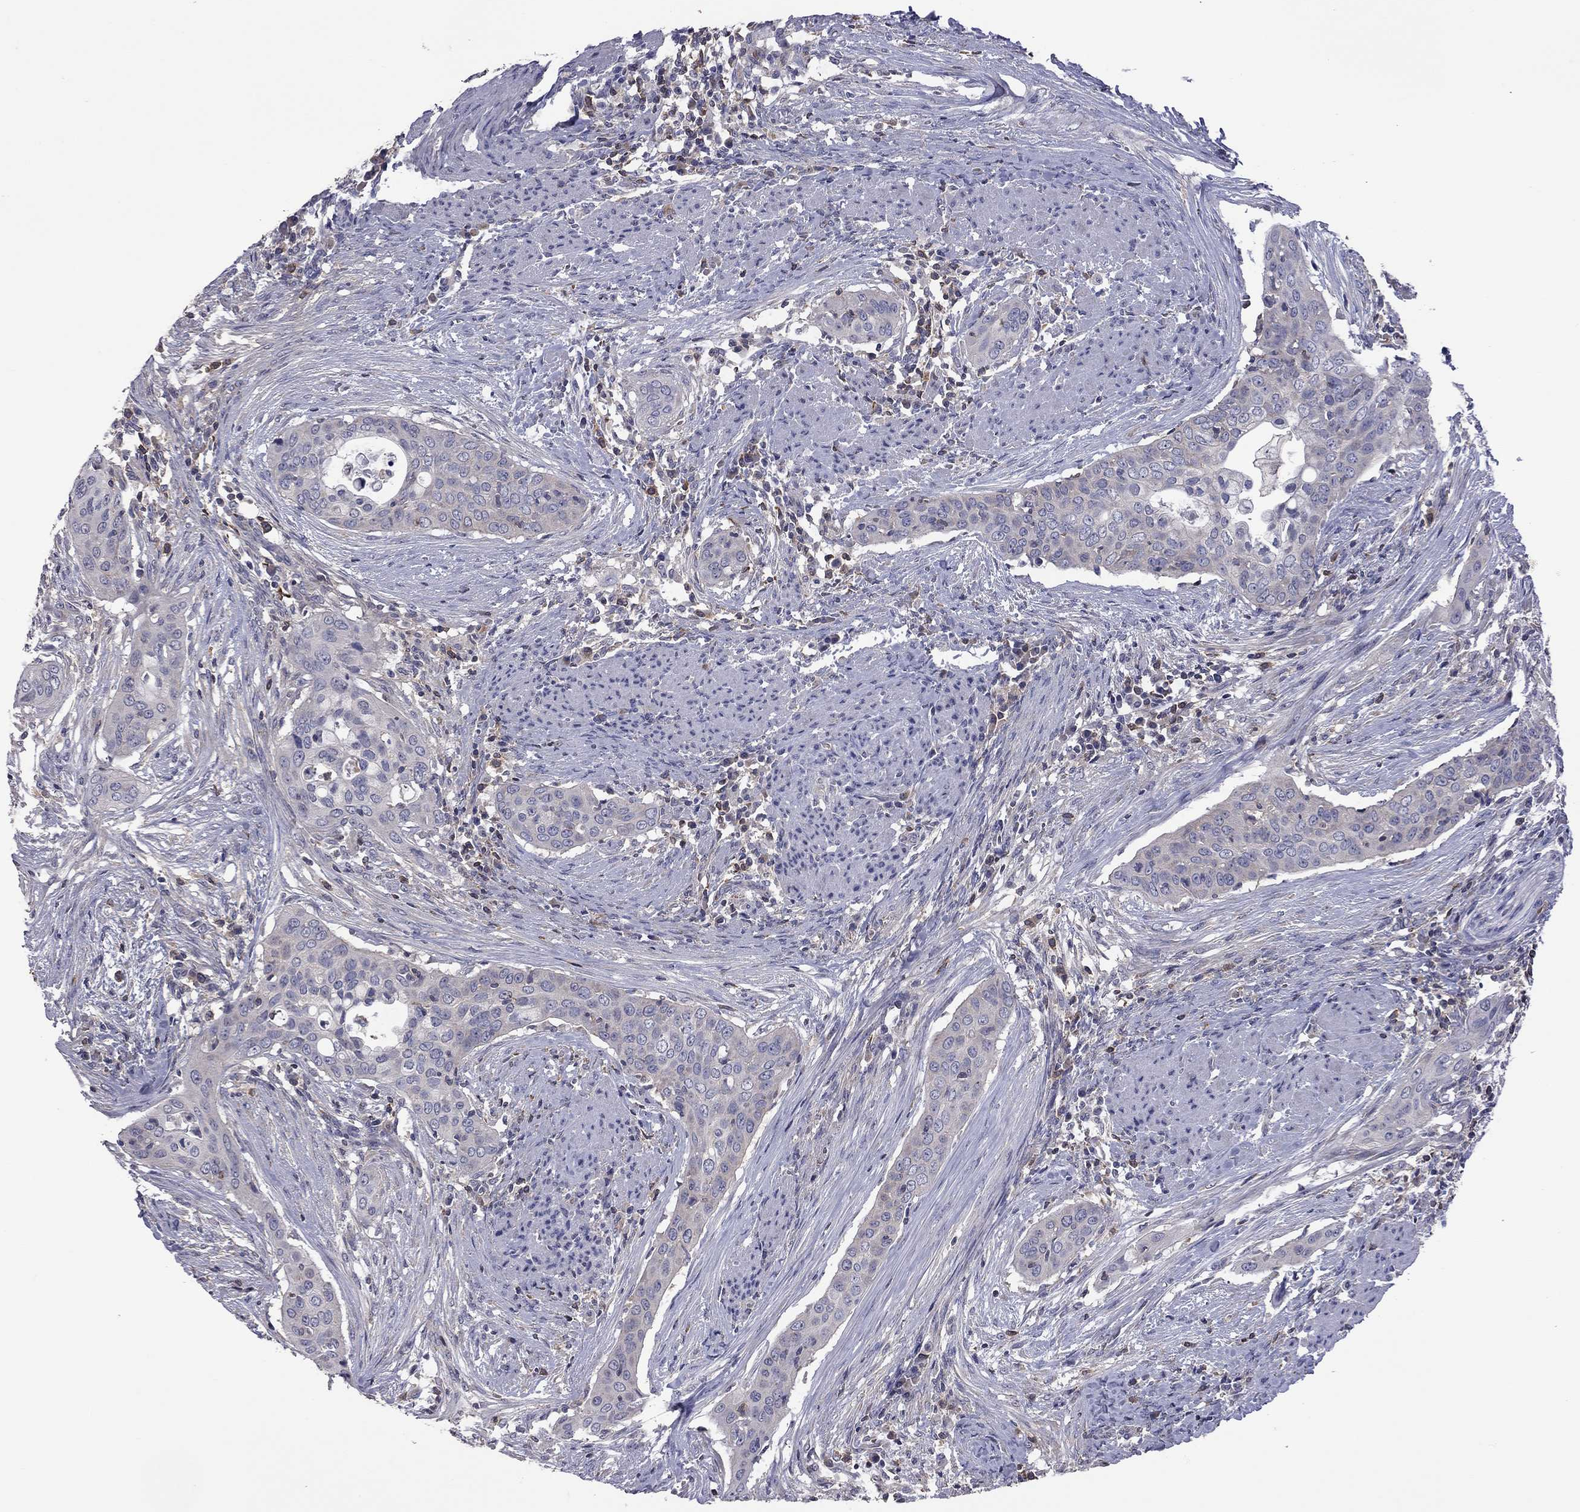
{"staining": {"intensity": "negative", "quantity": "none", "location": "none"}, "tissue": "urothelial cancer", "cell_type": "Tumor cells", "image_type": "cancer", "snomed": [{"axis": "morphology", "description": "Urothelial carcinoma, High grade"}, {"axis": "topography", "description": "Urinary bladder"}], "caption": "DAB immunohistochemical staining of urothelial cancer displays no significant expression in tumor cells.", "gene": "IPCEF1", "patient": {"sex": "male", "age": 82}}